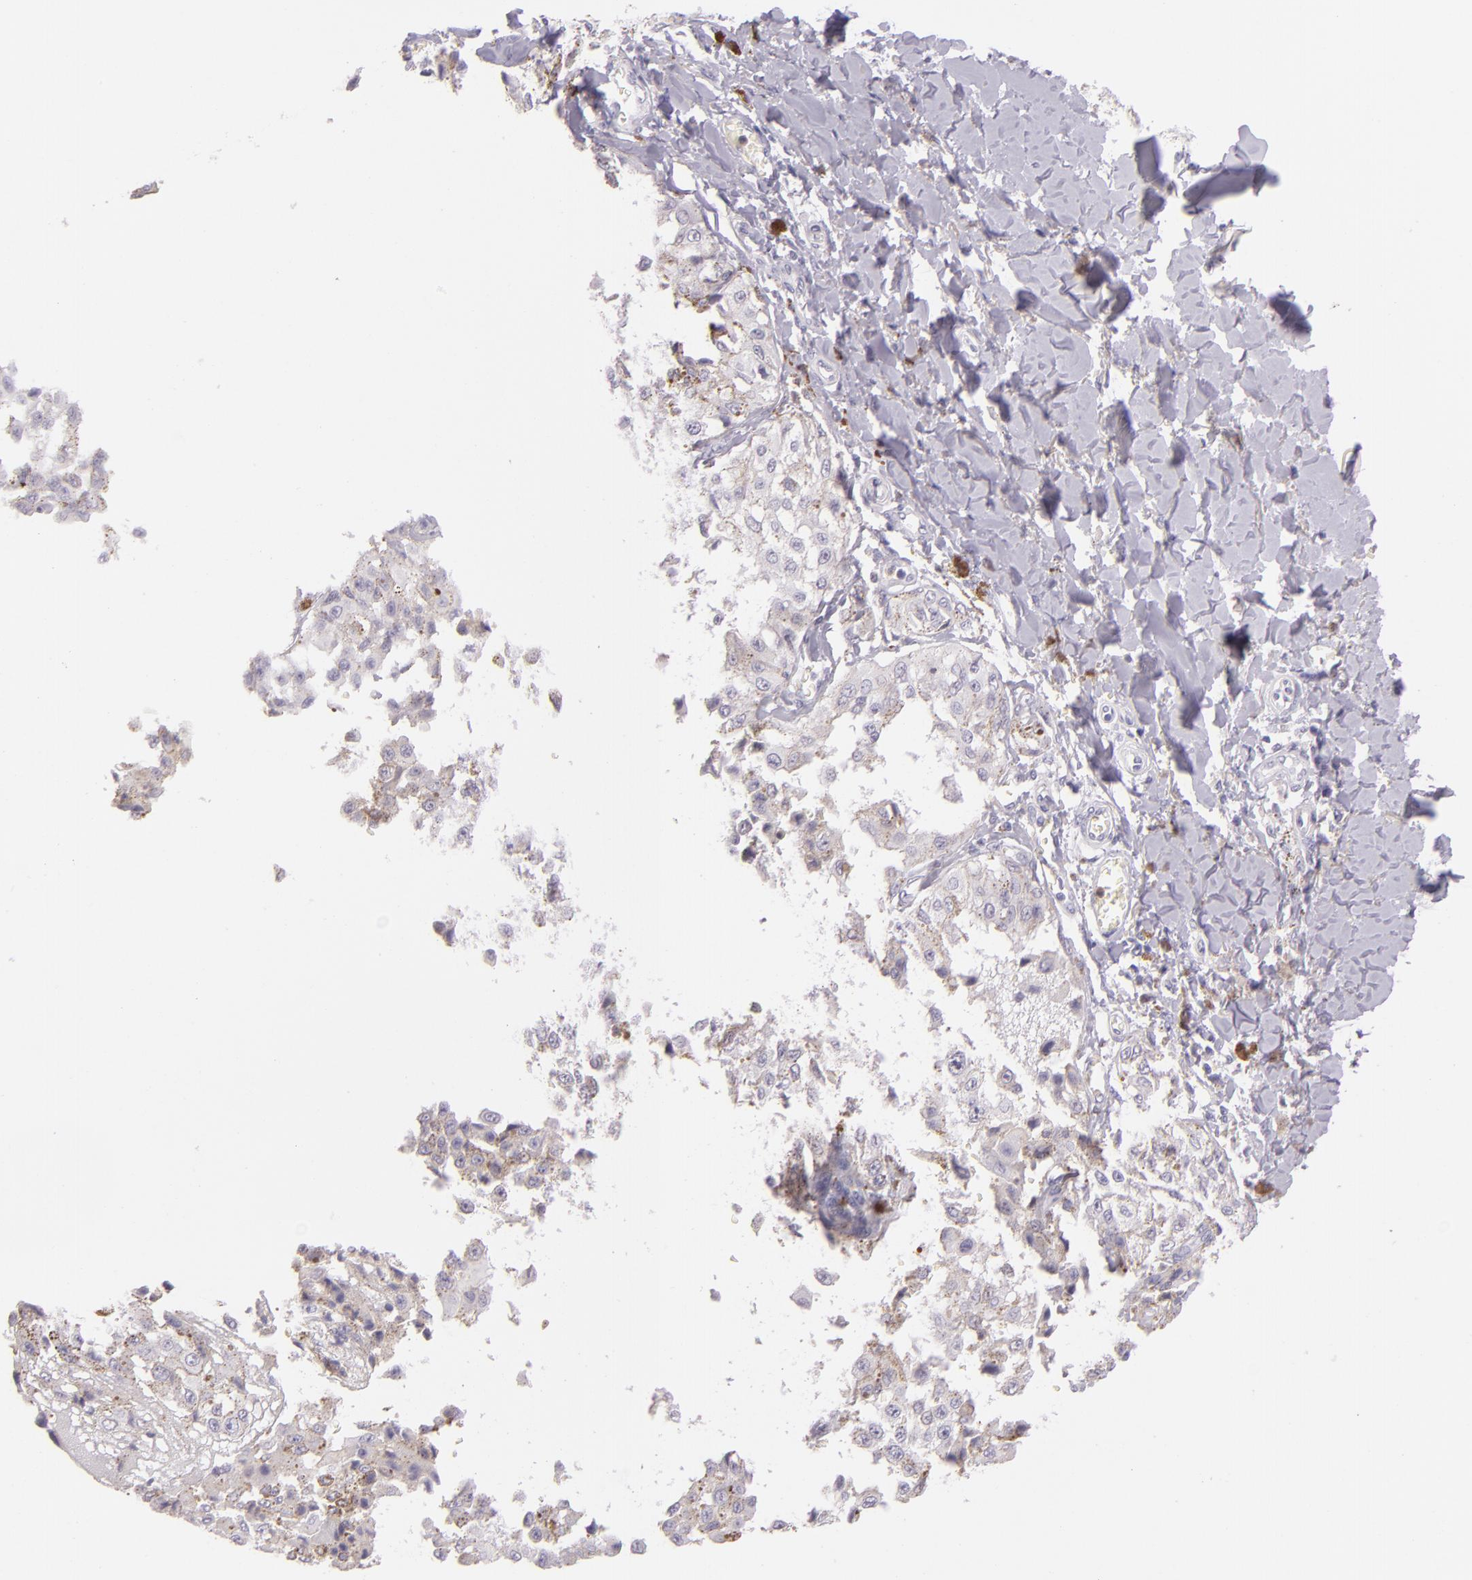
{"staining": {"intensity": "negative", "quantity": "none", "location": "none"}, "tissue": "melanoma", "cell_type": "Tumor cells", "image_type": "cancer", "snomed": [{"axis": "morphology", "description": "Malignant melanoma, NOS"}, {"axis": "topography", "description": "Skin"}], "caption": "Immunohistochemical staining of melanoma shows no significant staining in tumor cells.", "gene": "CBS", "patient": {"sex": "female", "age": 82}}